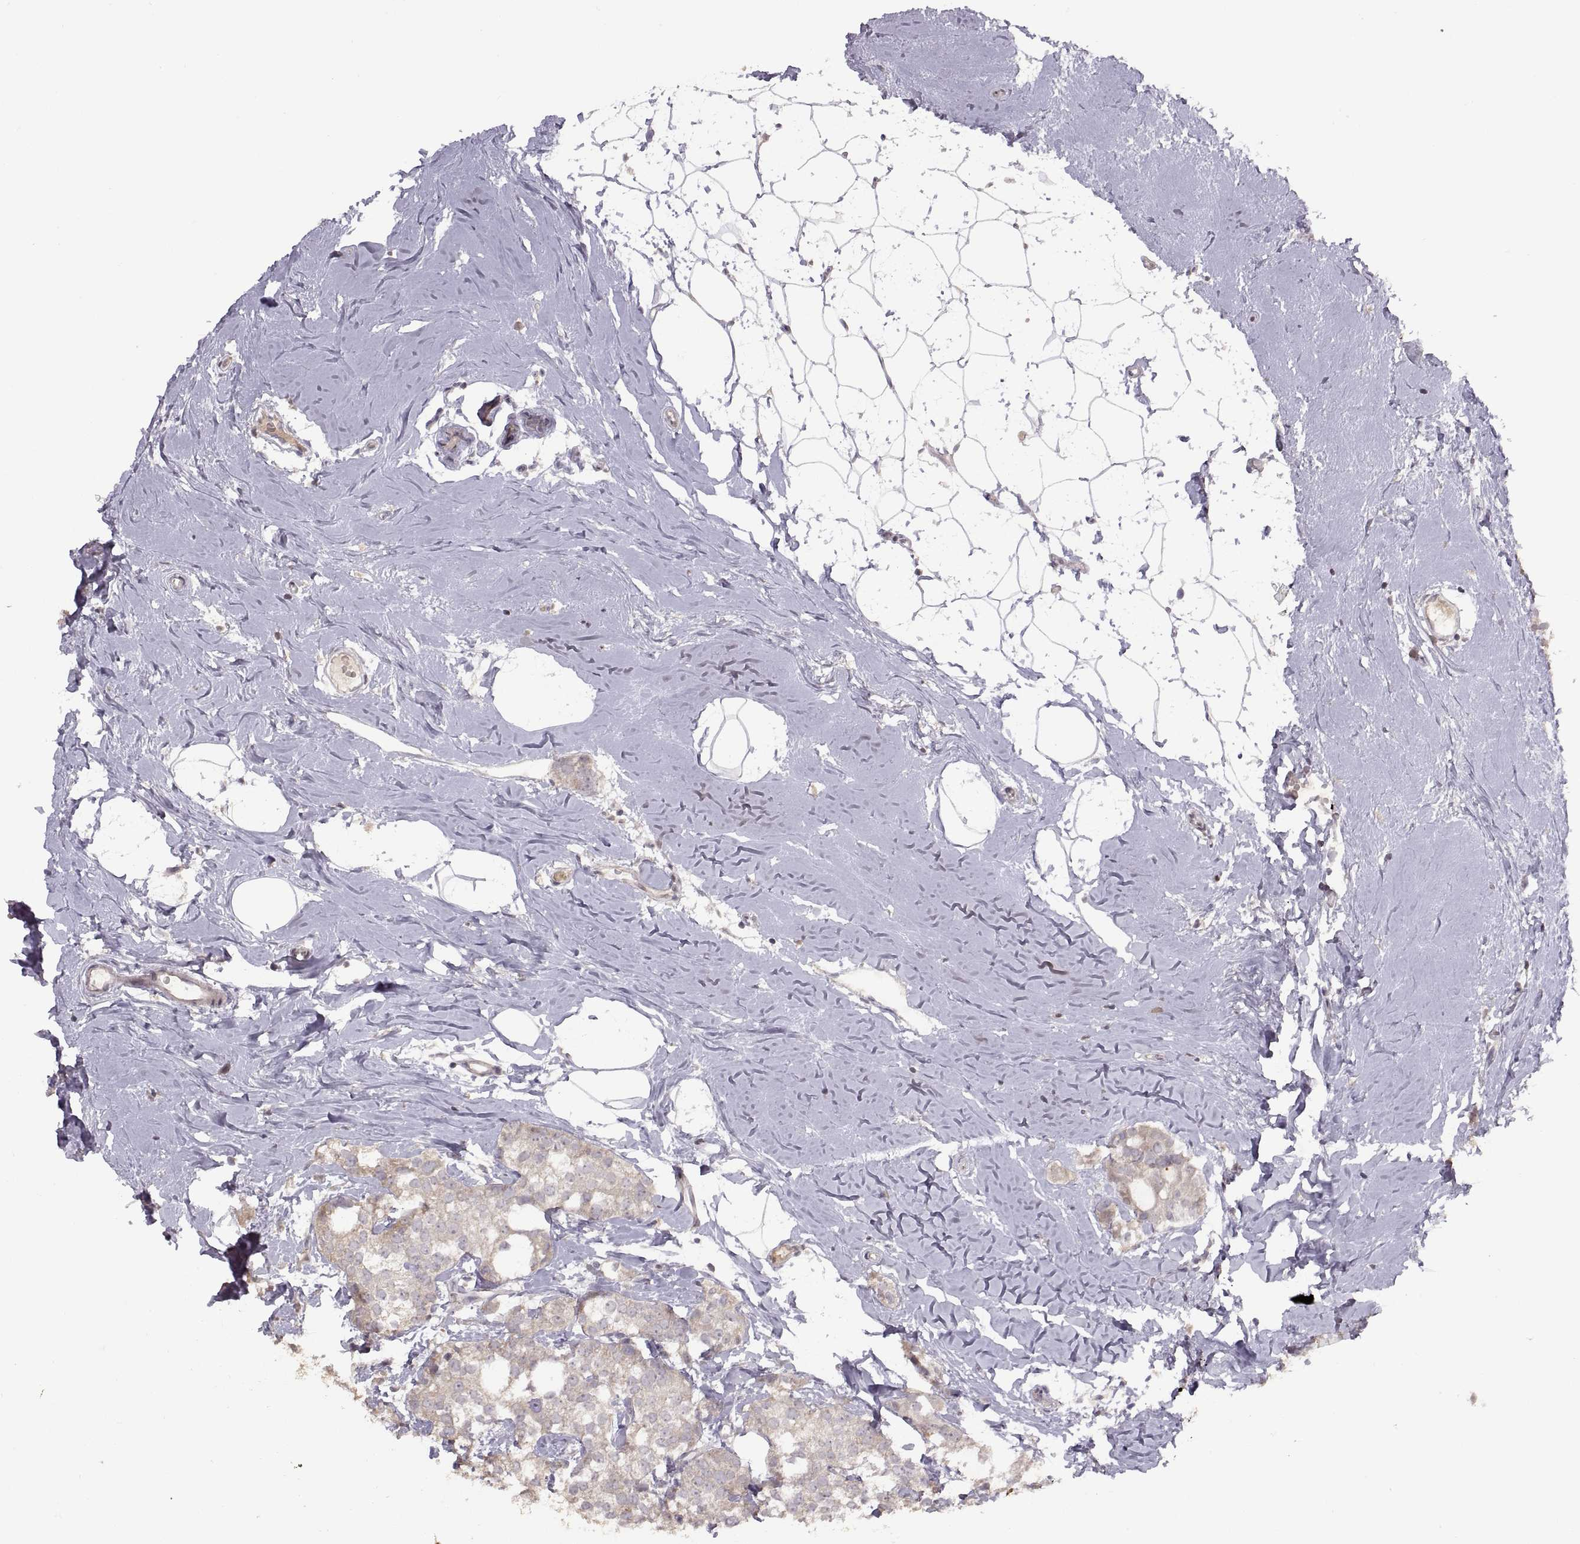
{"staining": {"intensity": "negative", "quantity": "none", "location": "none"}, "tissue": "breast cancer", "cell_type": "Tumor cells", "image_type": "cancer", "snomed": [{"axis": "morphology", "description": "Duct carcinoma"}, {"axis": "topography", "description": "Breast"}], "caption": "This is an immunohistochemistry (IHC) histopathology image of human breast cancer. There is no positivity in tumor cells.", "gene": "NMNAT2", "patient": {"sex": "female", "age": 40}}